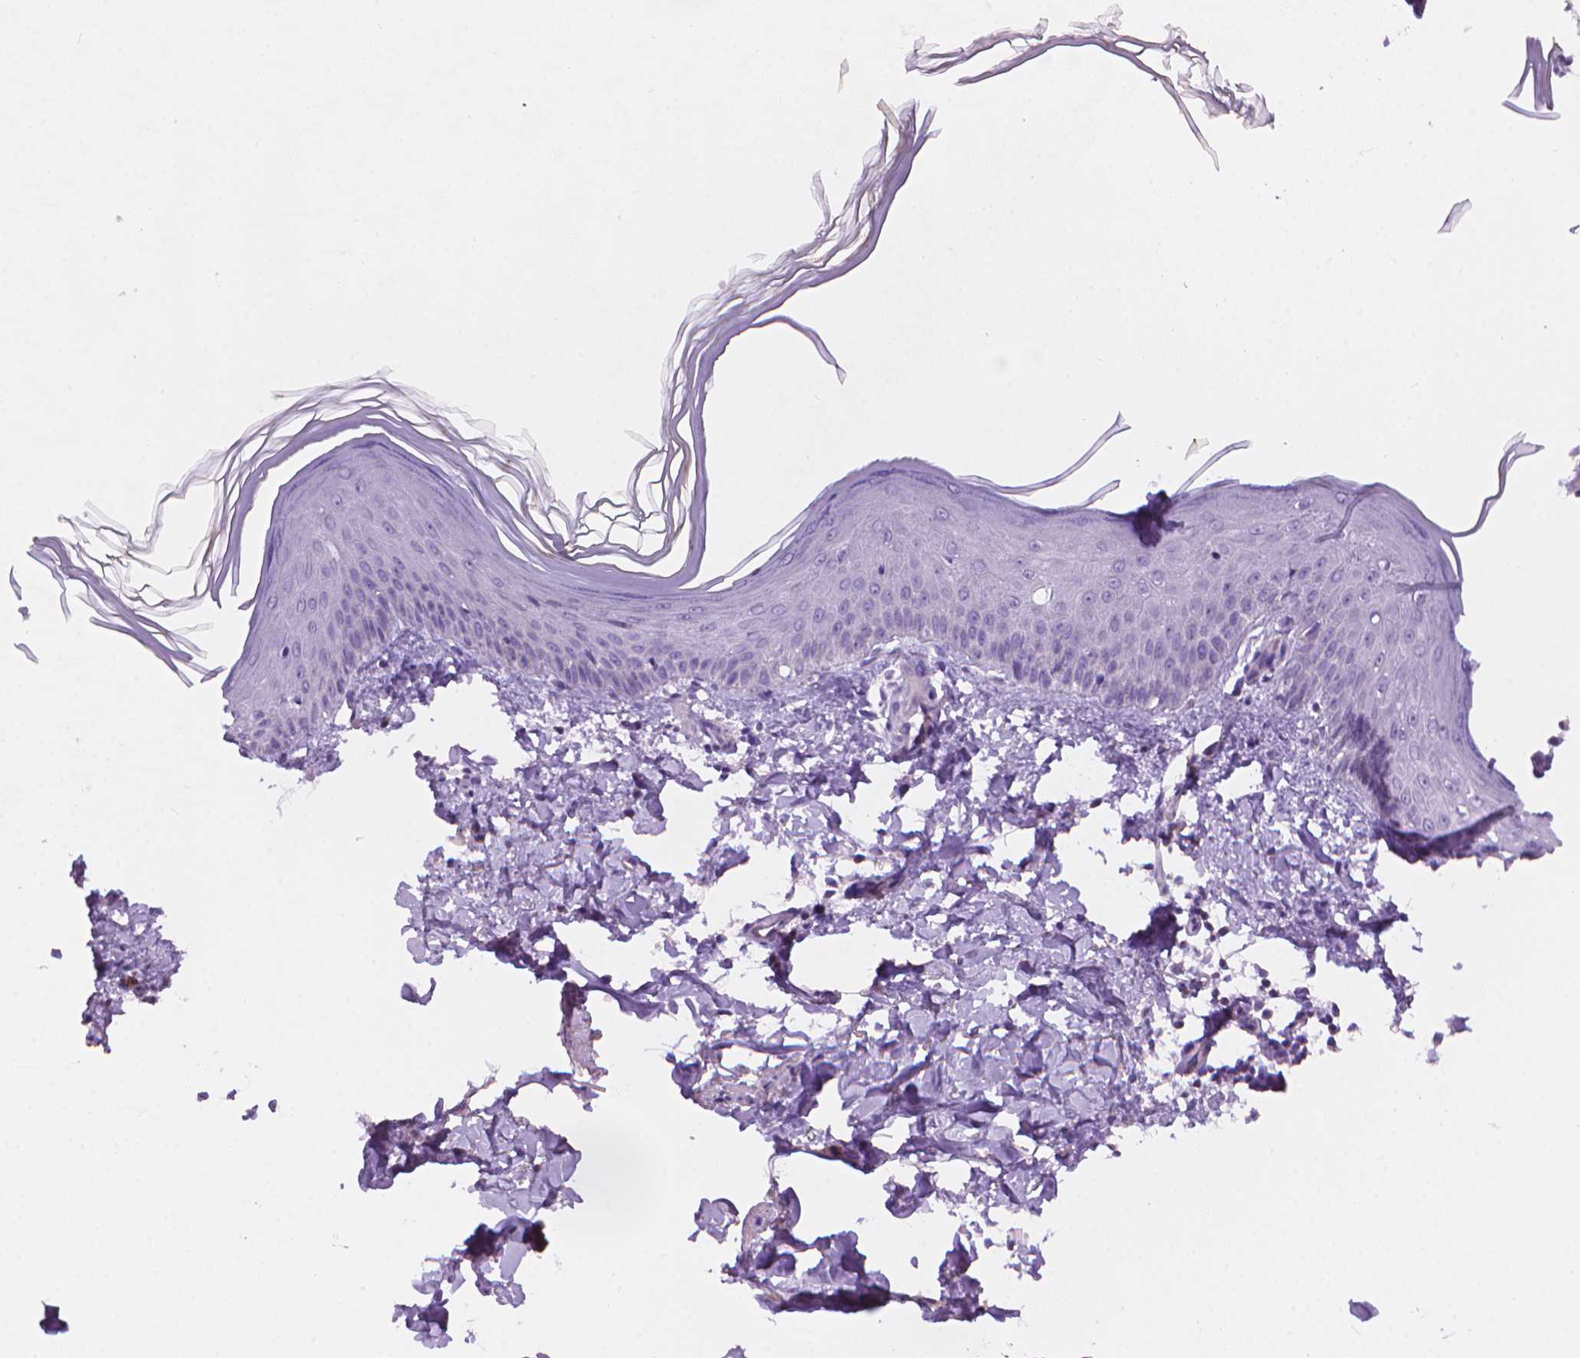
{"staining": {"intensity": "negative", "quantity": "none", "location": "none"}, "tissue": "skin", "cell_type": "Fibroblasts", "image_type": "normal", "snomed": [{"axis": "morphology", "description": "Normal tissue, NOS"}, {"axis": "topography", "description": "Skin"}], "caption": "Skin stained for a protein using immunohistochemistry (IHC) displays no positivity fibroblasts.", "gene": "TMEM184A", "patient": {"sex": "female", "age": 62}}